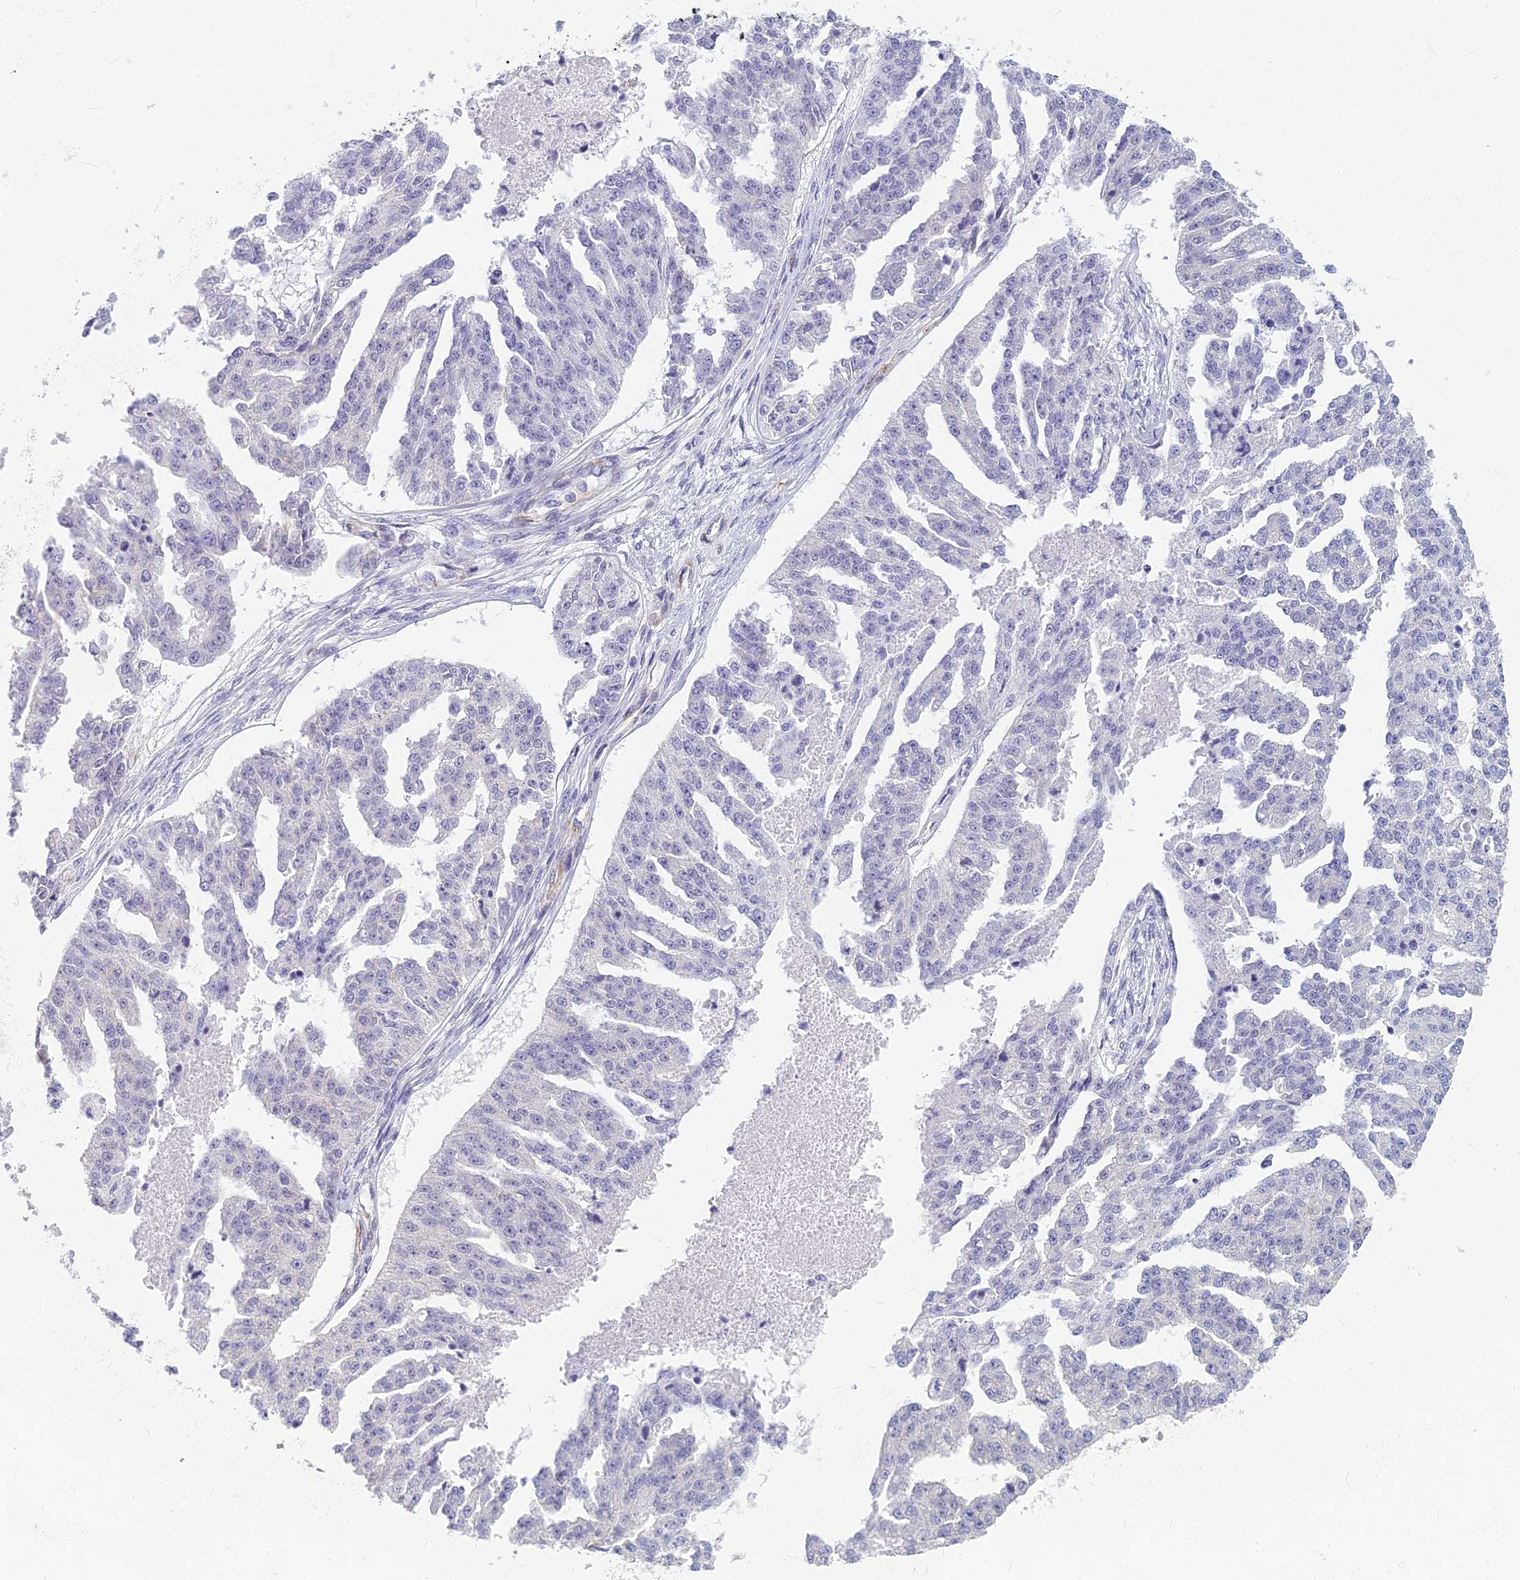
{"staining": {"intensity": "negative", "quantity": "none", "location": "none"}, "tissue": "ovarian cancer", "cell_type": "Tumor cells", "image_type": "cancer", "snomed": [{"axis": "morphology", "description": "Cystadenocarcinoma, serous, NOS"}, {"axis": "topography", "description": "Ovary"}], "caption": "IHC of human ovarian cancer shows no positivity in tumor cells.", "gene": "RGL3", "patient": {"sex": "female", "age": 58}}